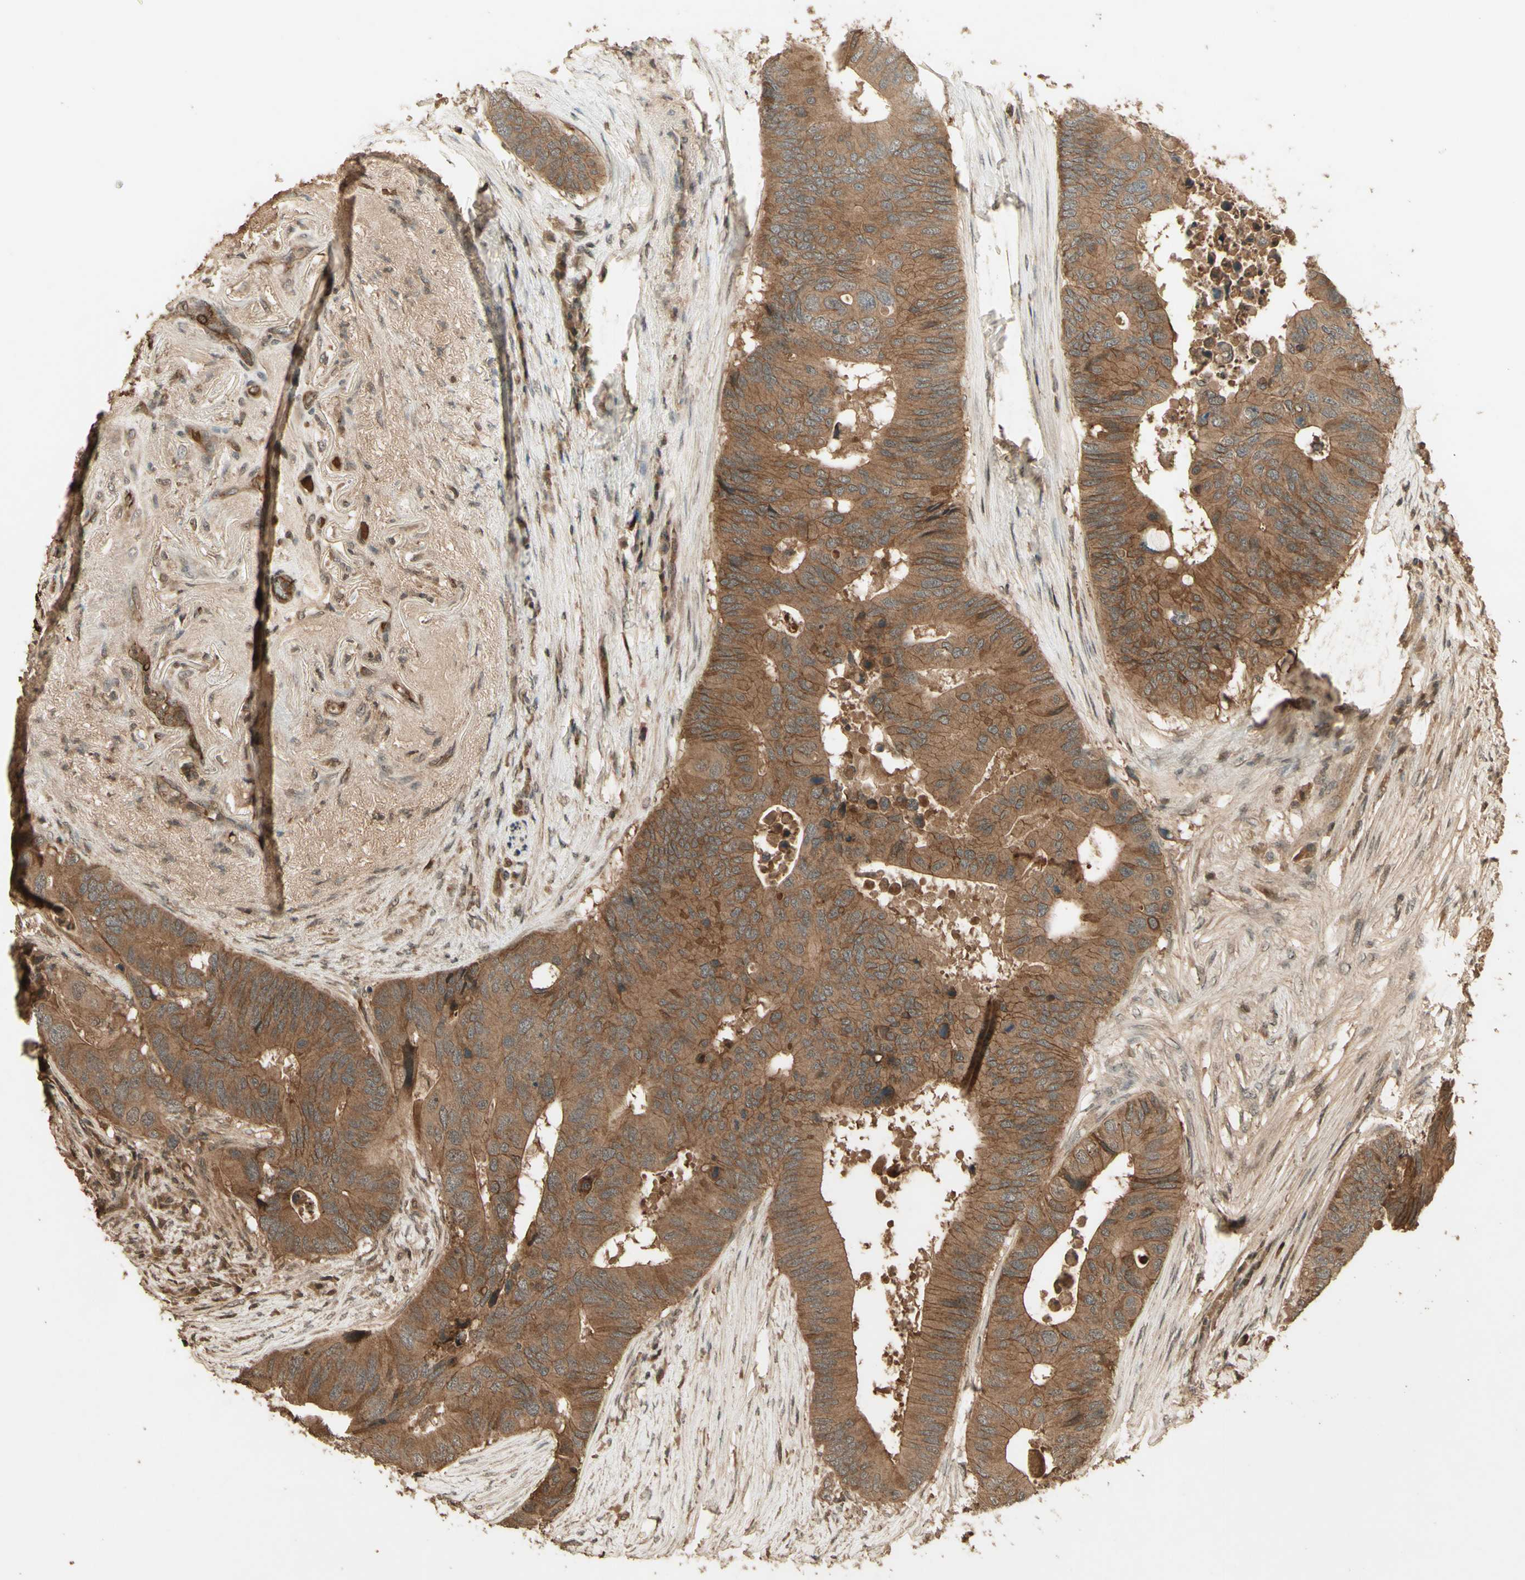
{"staining": {"intensity": "moderate", "quantity": ">75%", "location": "cytoplasmic/membranous"}, "tissue": "colorectal cancer", "cell_type": "Tumor cells", "image_type": "cancer", "snomed": [{"axis": "morphology", "description": "Adenocarcinoma, NOS"}, {"axis": "topography", "description": "Colon"}], "caption": "Approximately >75% of tumor cells in colorectal cancer (adenocarcinoma) display moderate cytoplasmic/membranous protein expression as visualized by brown immunohistochemical staining.", "gene": "SMAD9", "patient": {"sex": "male", "age": 71}}